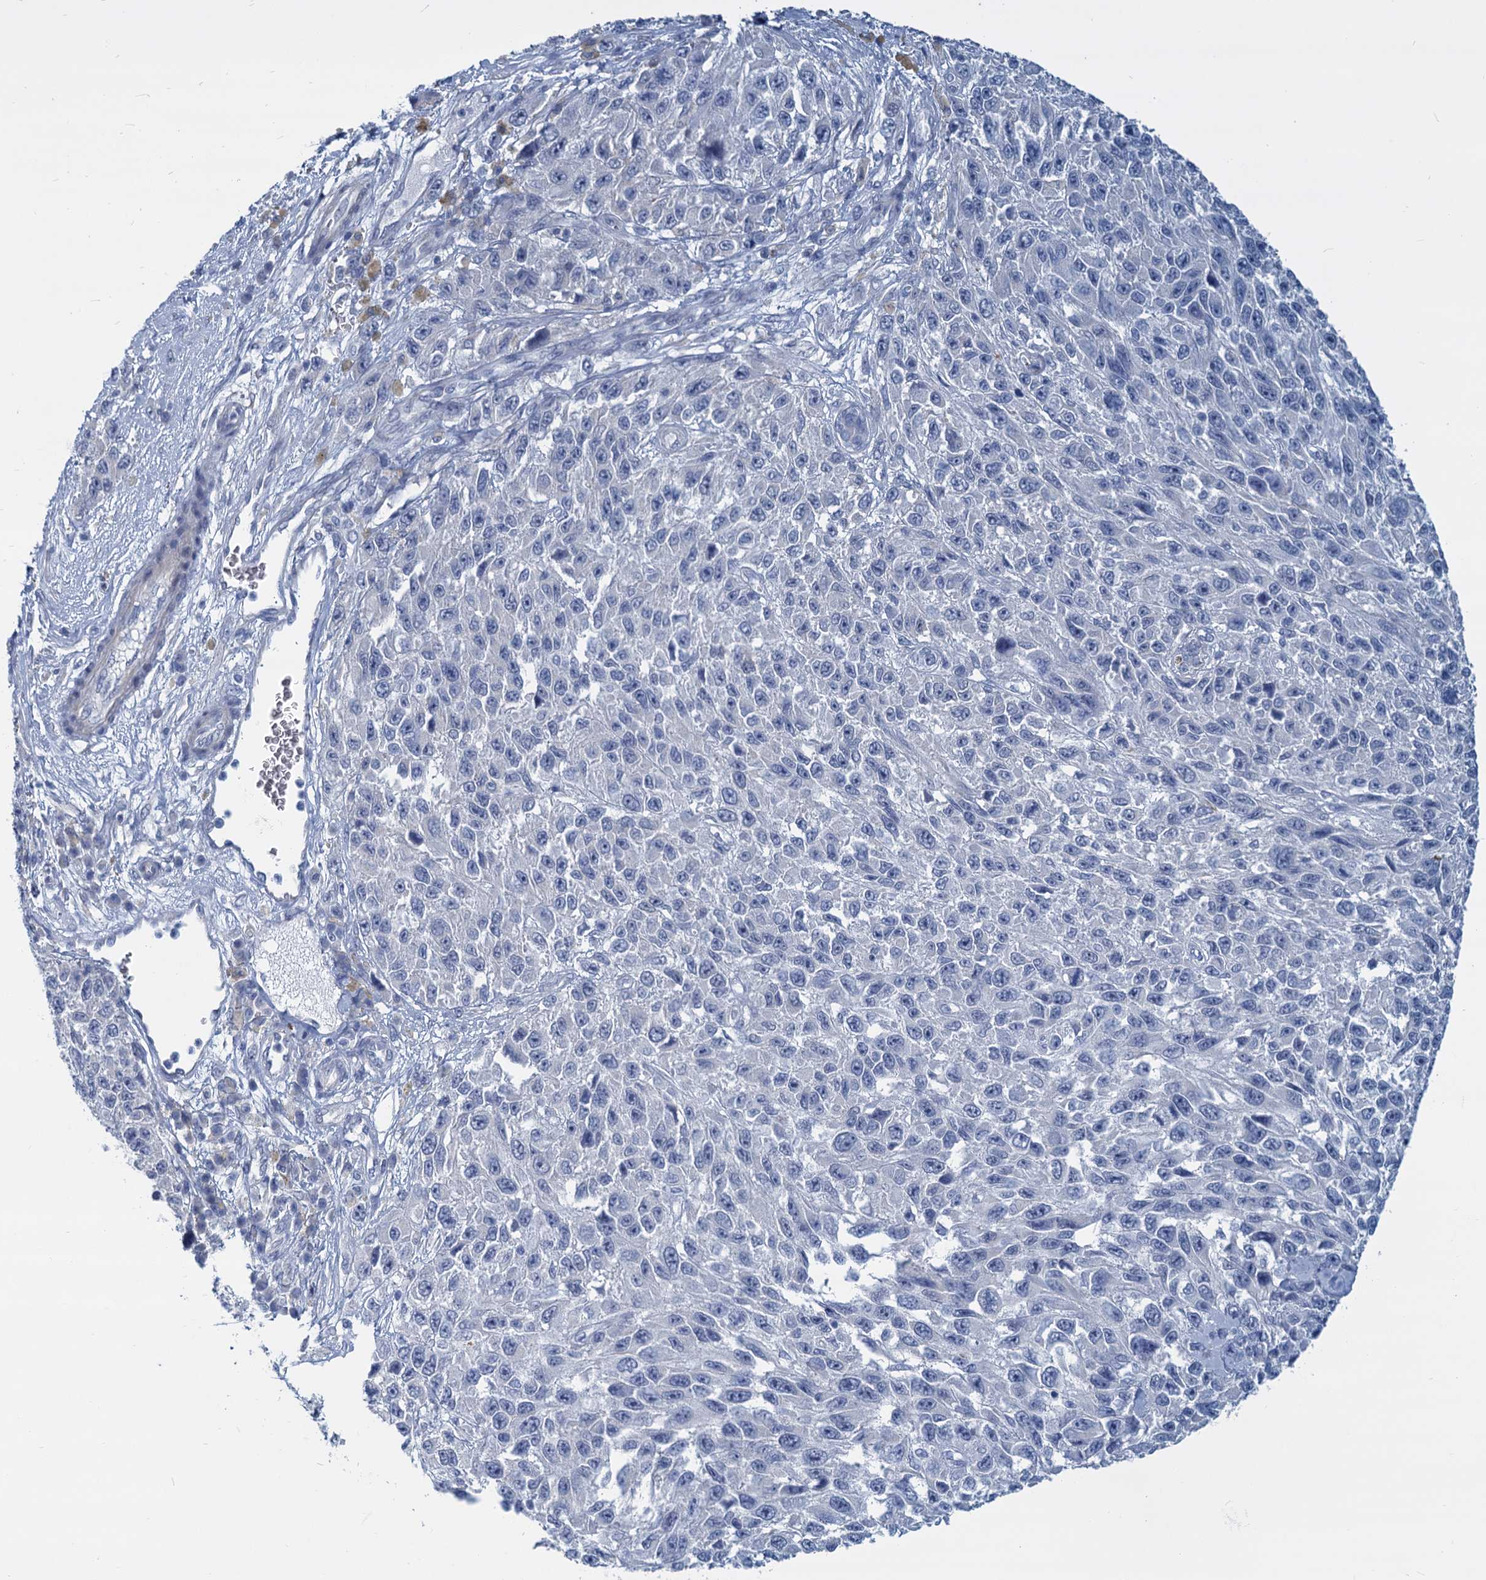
{"staining": {"intensity": "negative", "quantity": "none", "location": "none"}, "tissue": "melanoma", "cell_type": "Tumor cells", "image_type": "cancer", "snomed": [{"axis": "morphology", "description": "Normal tissue, NOS"}, {"axis": "morphology", "description": "Malignant melanoma, NOS"}, {"axis": "topography", "description": "Skin"}], "caption": "Human melanoma stained for a protein using immunohistochemistry (IHC) demonstrates no expression in tumor cells.", "gene": "GSTM3", "patient": {"sex": "female", "age": 96}}